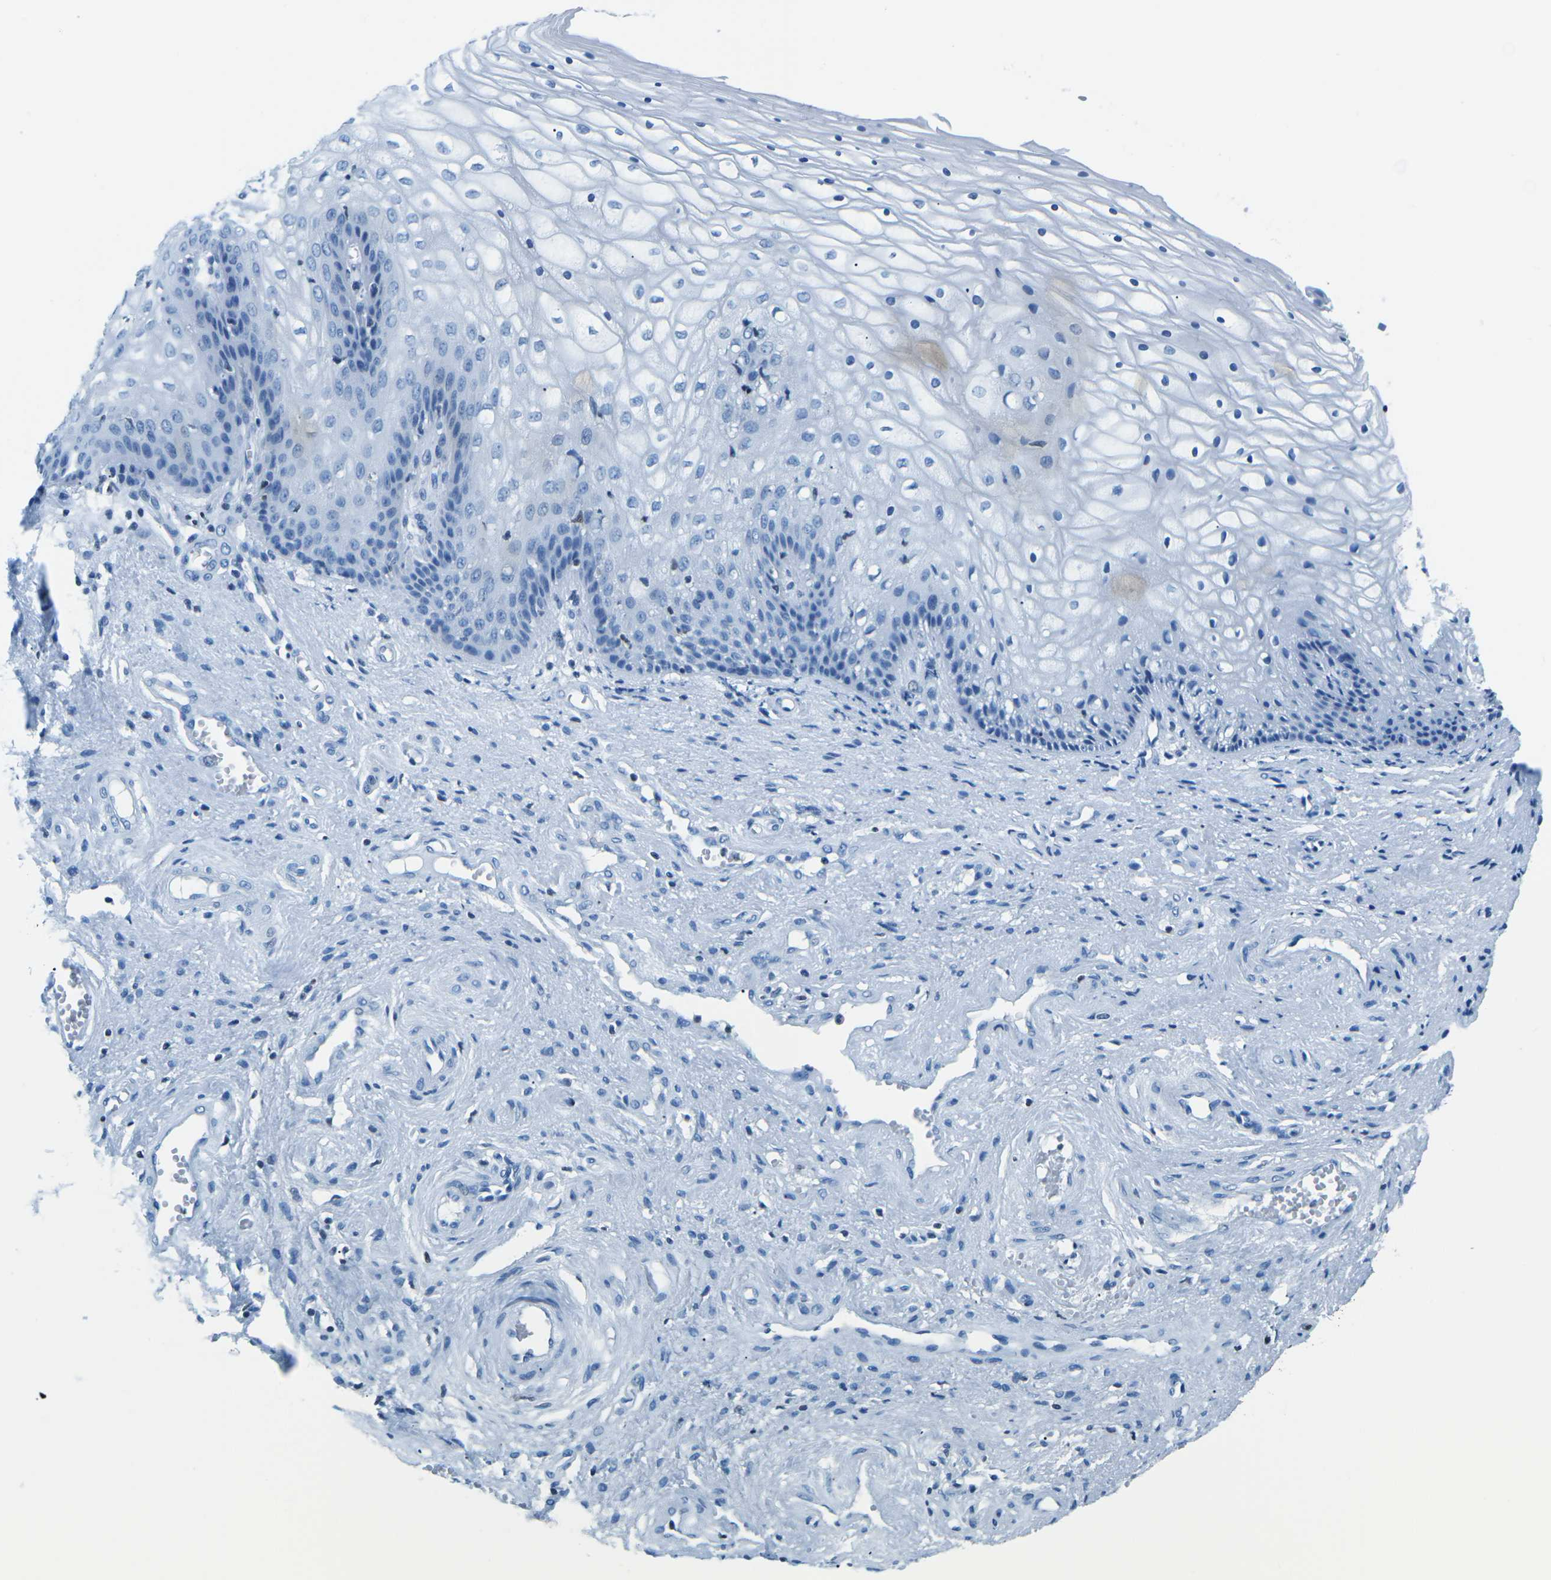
{"staining": {"intensity": "negative", "quantity": "none", "location": "none"}, "tissue": "vagina", "cell_type": "Squamous epithelial cells", "image_type": "normal", "snomed": [{"axis": "morphology", "description": "Normal tissue, NOS"}, {"axis": "topography", "description": "Vagina"}], "caption": "IHC image of benign vagina: human vagina stained with DAB (3,3'-diaminobenzidine) exhibits no significant protein expression in squamous epithelial cells.", "gene": "CELF2", "patient": {"sex": "female", "age": 34}}